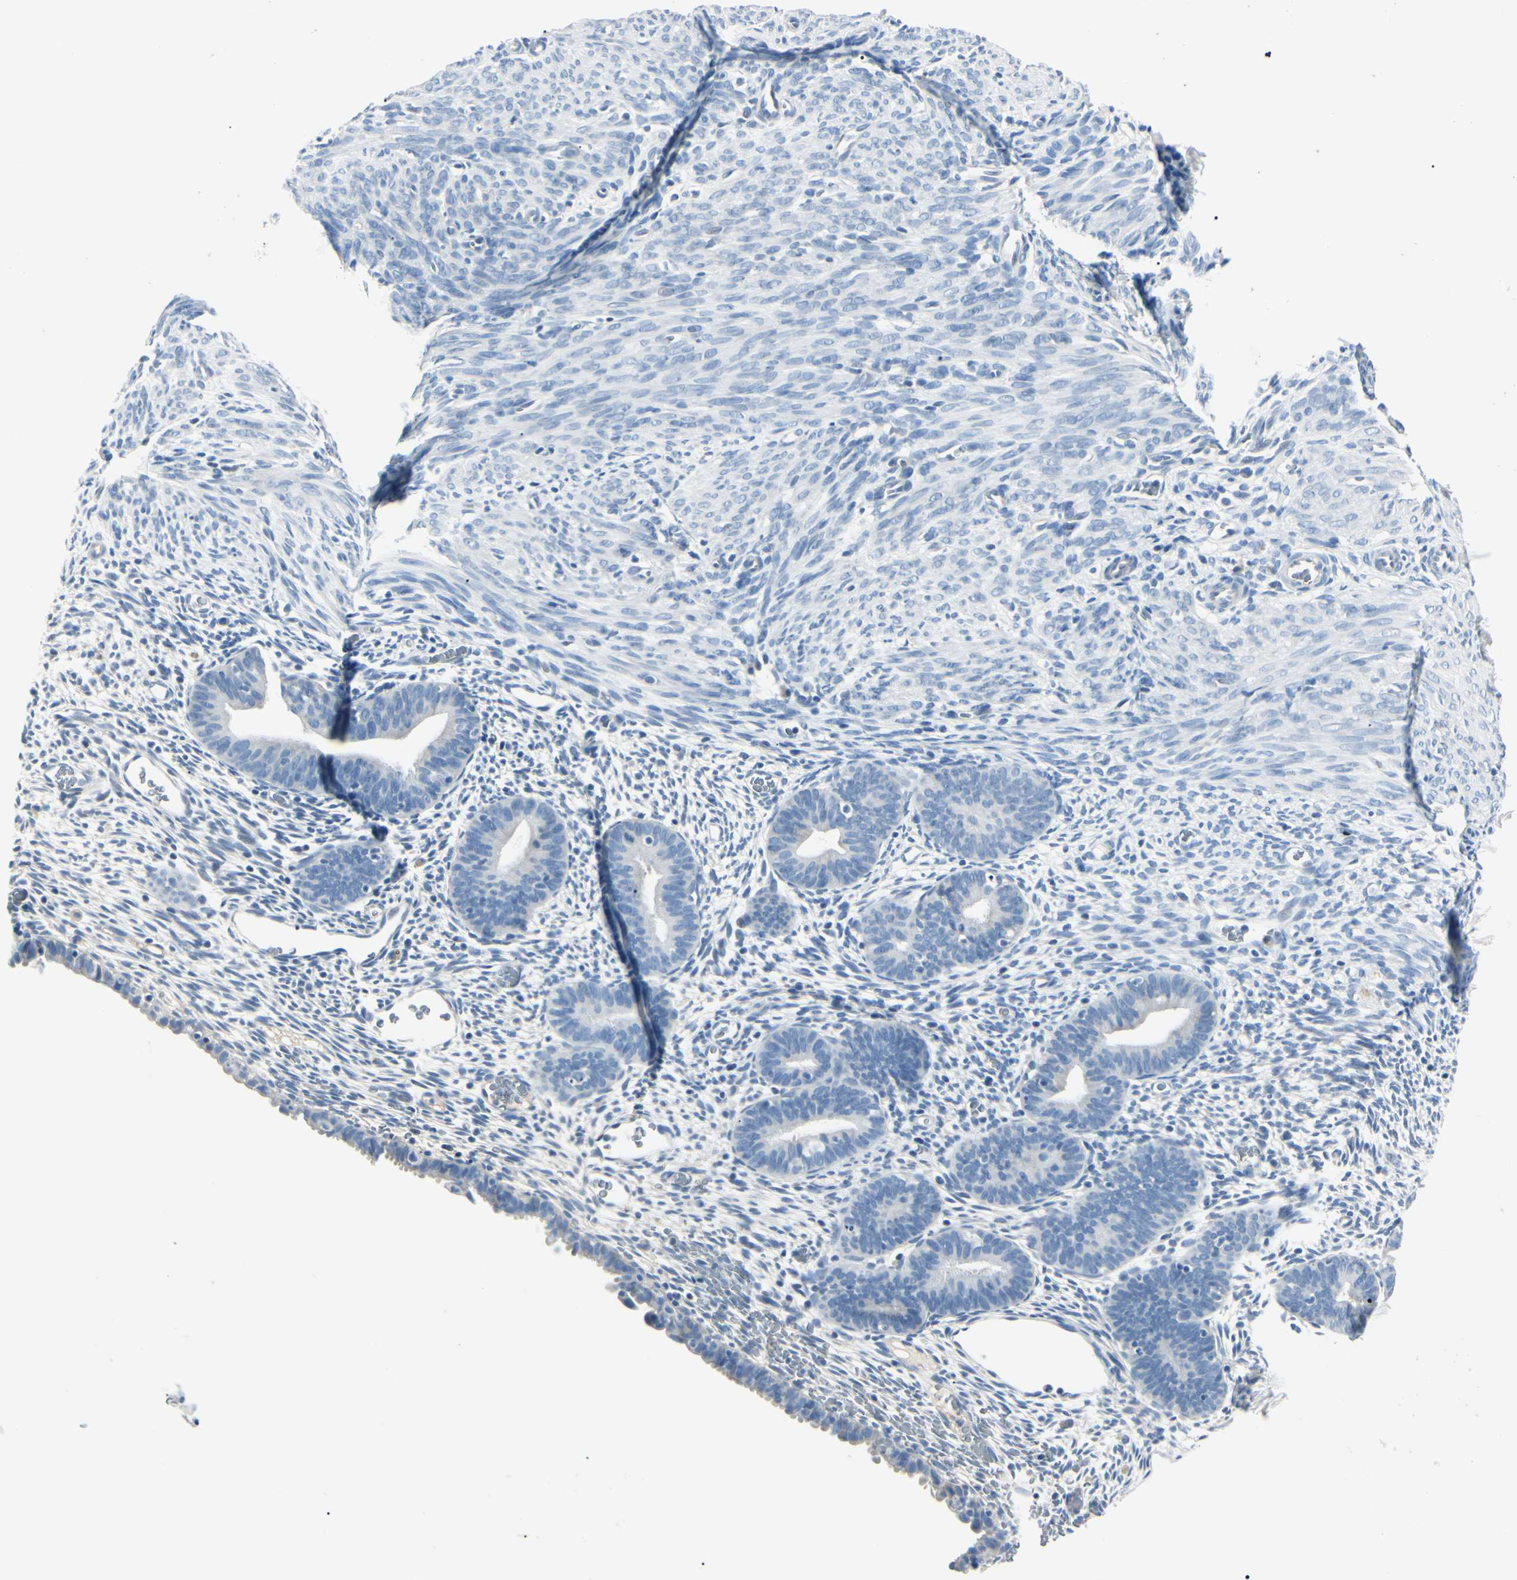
{"staining": {"intensity": "negative", "quantity": "none", "location": "none"}, "tissue": "endometrium", "cell_type": "Cells in endometrial stroma", "image_type": "normal", "snomed": [{"axis": "morphology", "description": "Normal tissue, NOS"}, {"axis": "morphology", "description": "Atrophy, NOS"}, {"axis": "topography", "description": "Uterus"}, {"axis": "topography", "description": "Endometrium"}], "caption": "Immunohistochemistry (IHC) of normal endometrium reveals no positivity in cells in endometrial stroma. (DAB (3,3'-diaminobenzidine) immunohistochemistry, high magnification).", "gene": "CA2", "patient": {"sex": "female", "age": 68}}